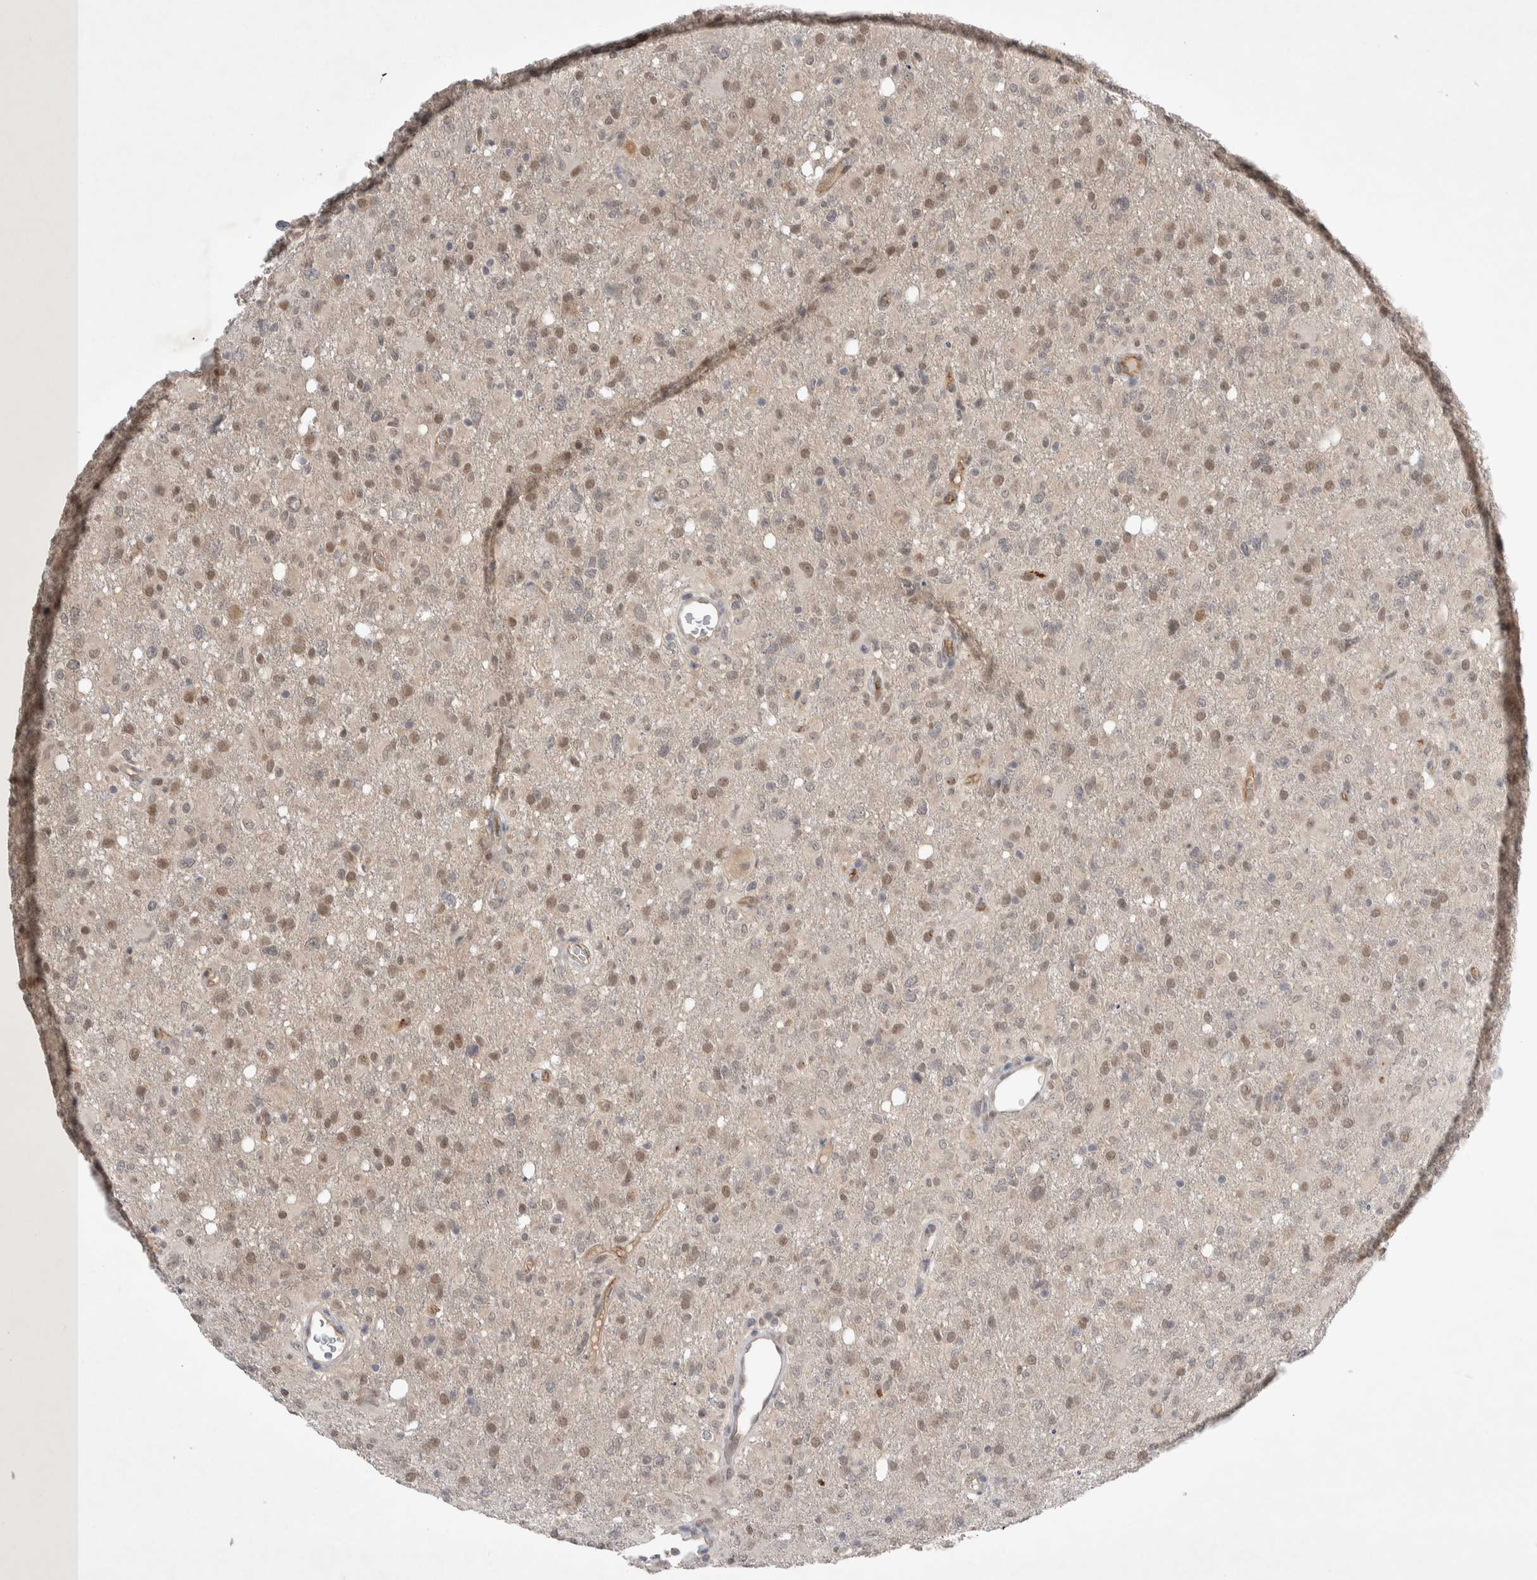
{"staining": {"intensity": "weak", "quantity": ">75%", "location": "nuclear"}, "tissue": "glioma", "cell_type": "Tumor cells", "image_type": "cancer", "snomed": [{"axis": "morphology", "description": "Glioma, malignant, High grade"}, {"axis": "topography", "description": "Brain"}], "caption": "A brown stain labels weak nuclear positivity of a protein in human glioma tumor cells.", "gene": "ZNF704", "patient": {"sex": "female", "age": 57}}